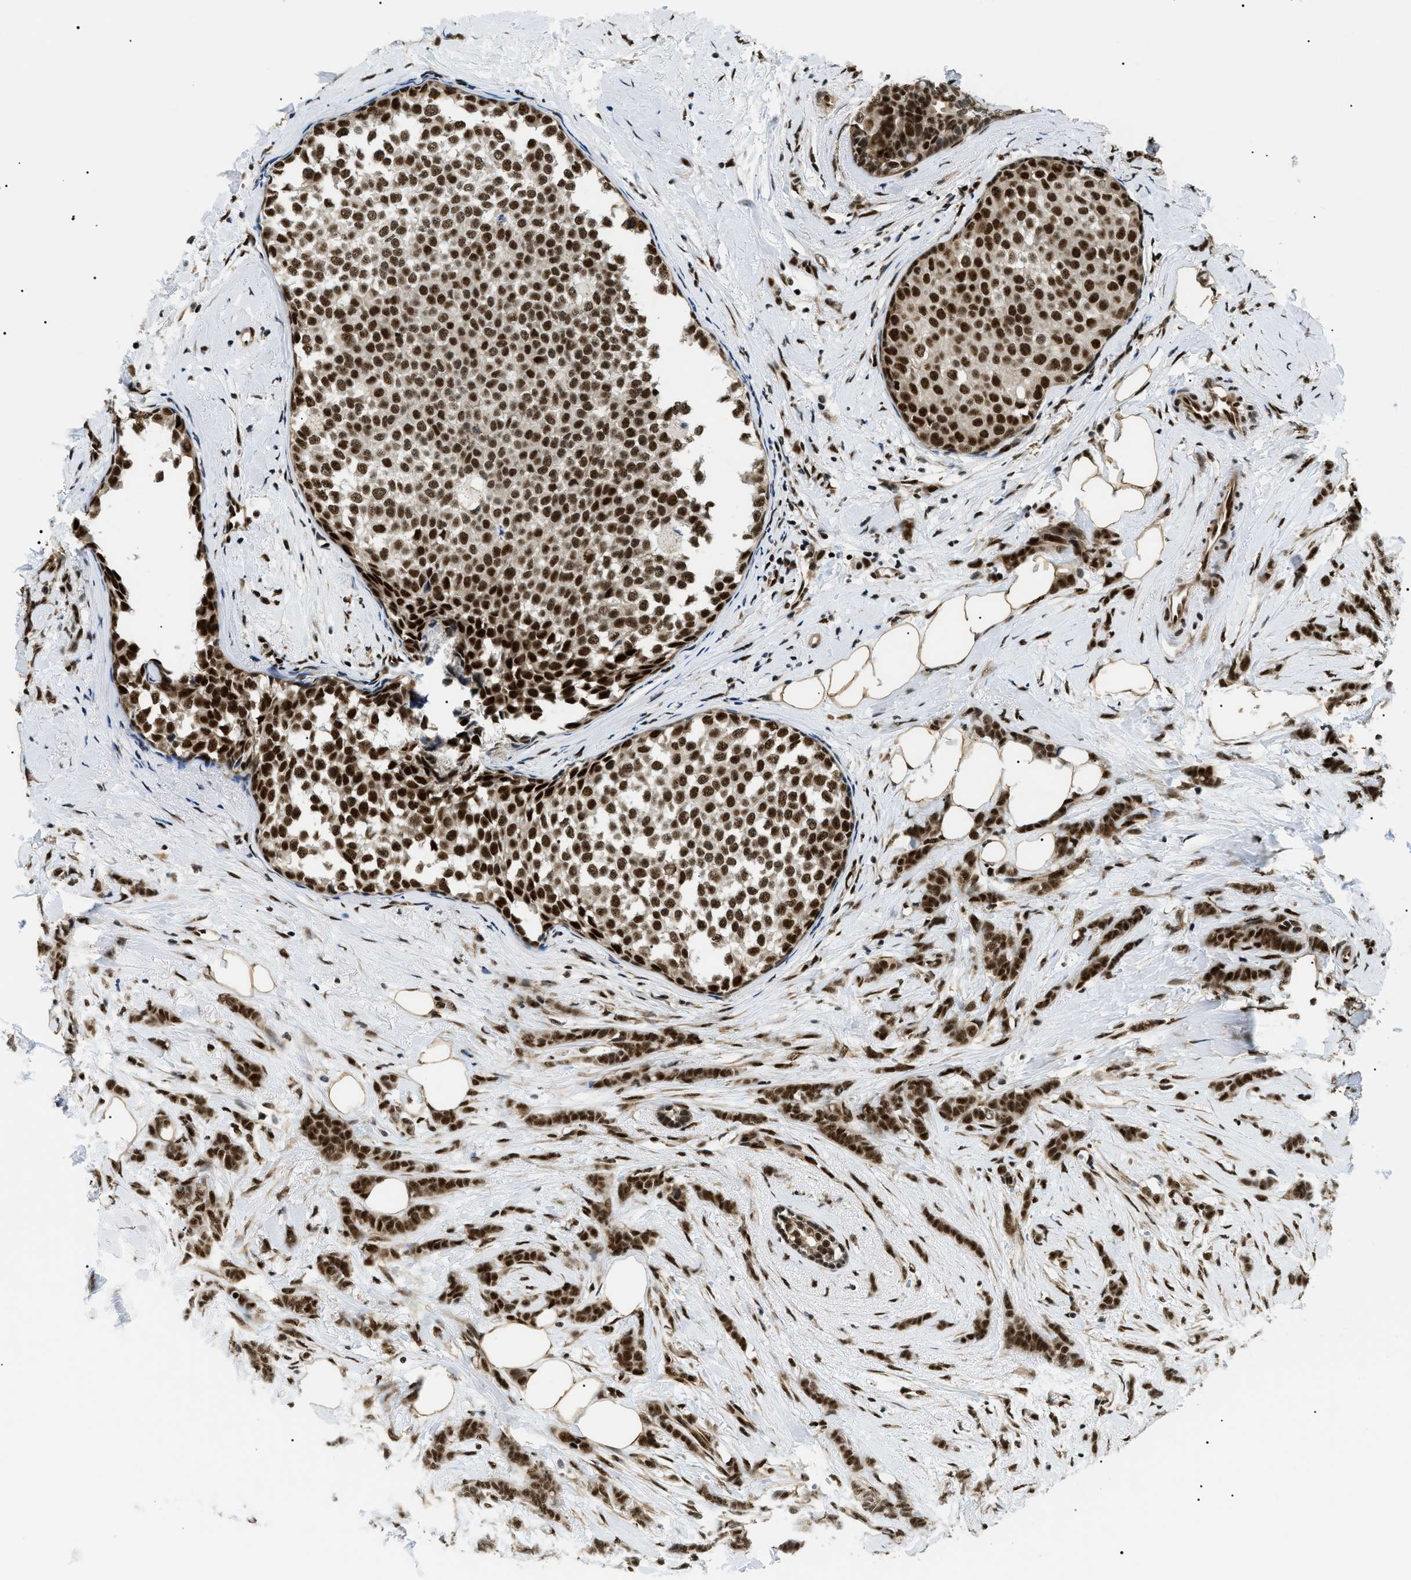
{"staining": {"intensity": "strong", "quantity": ">75%", "location": "nuclear"}, "tissue": "breast cancer", "cell_type": "Tumor cells", "image_type": "cancer", "snomed": [{"axis": "morphology", "description": "Lobular carcinoma, in situ"}, {"axis": "morphology", "description": "Lobular carcinoma"}, {"axis": "topography", "description": "Breast"}], "caption": "Immunohistochemical staining of lobular carcinoma (breast) demonstrates high levels of strong nuclear positivity in about >75% of tumor cells.", "gene": "CWC25", "patient": {"sex": "female", "age": 41}}